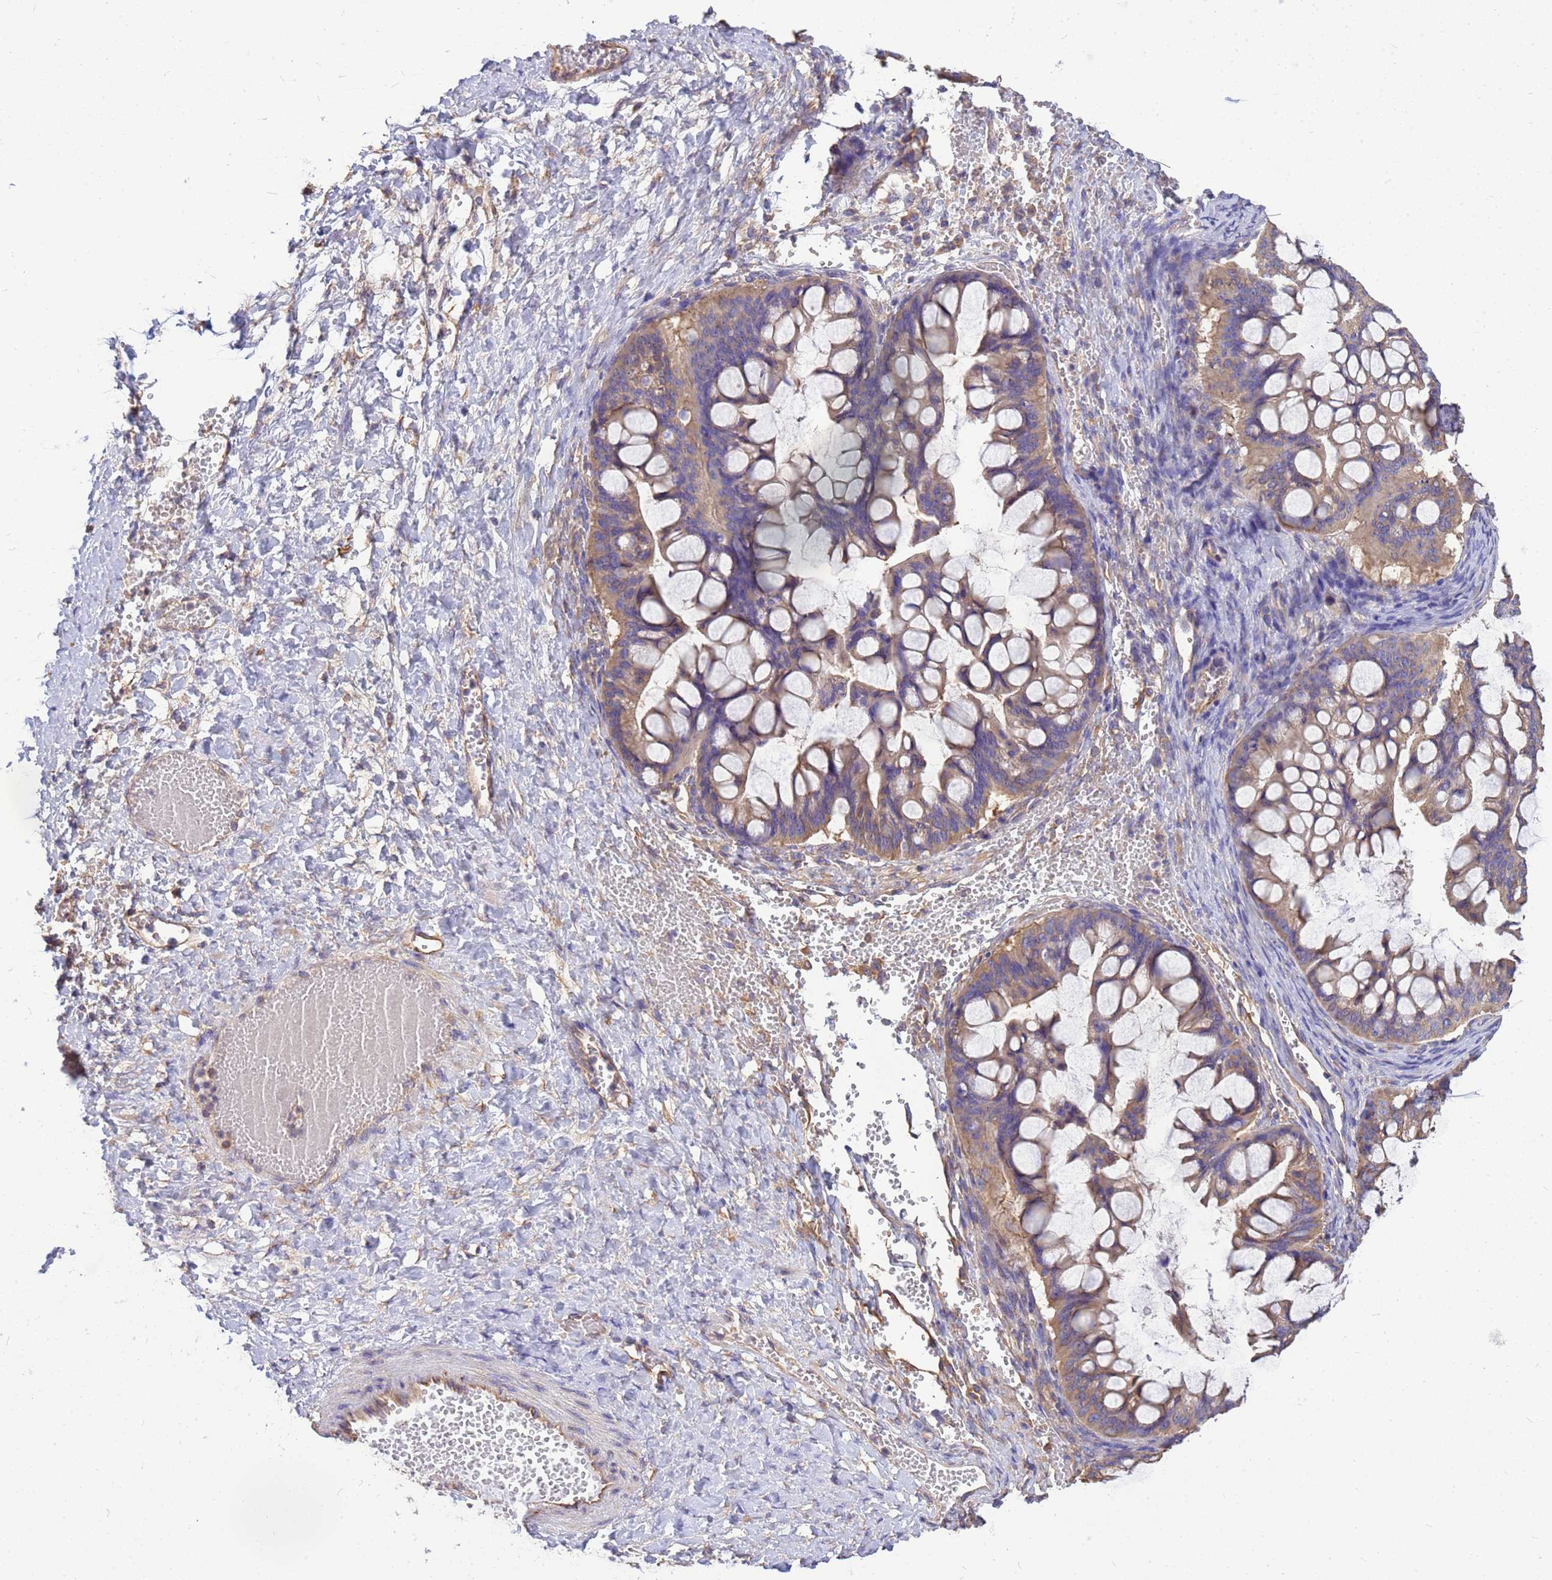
{"staining": {"intensity": "weak", "quantity": ">75%", "location": "cytoplasmic/membranous"}, "tissue": "ovarian cancer", "cell_type": "Tumor cells", "image_type": "cancer", "snomed": [{"axis": "morphology", "description": "Cystadenocarcinoma, mucinous, NOS"}, {"axis": "topography", "description": "Ovary"}], "caption": "An image of mucinous cystadenocarcinoma (ovarian) stained for a protein reveals weak cytoplasmic/membranous brown staining in tumor cells.", "gene": "TUBB1", "patient": {"sex": "female", "age": 73}}